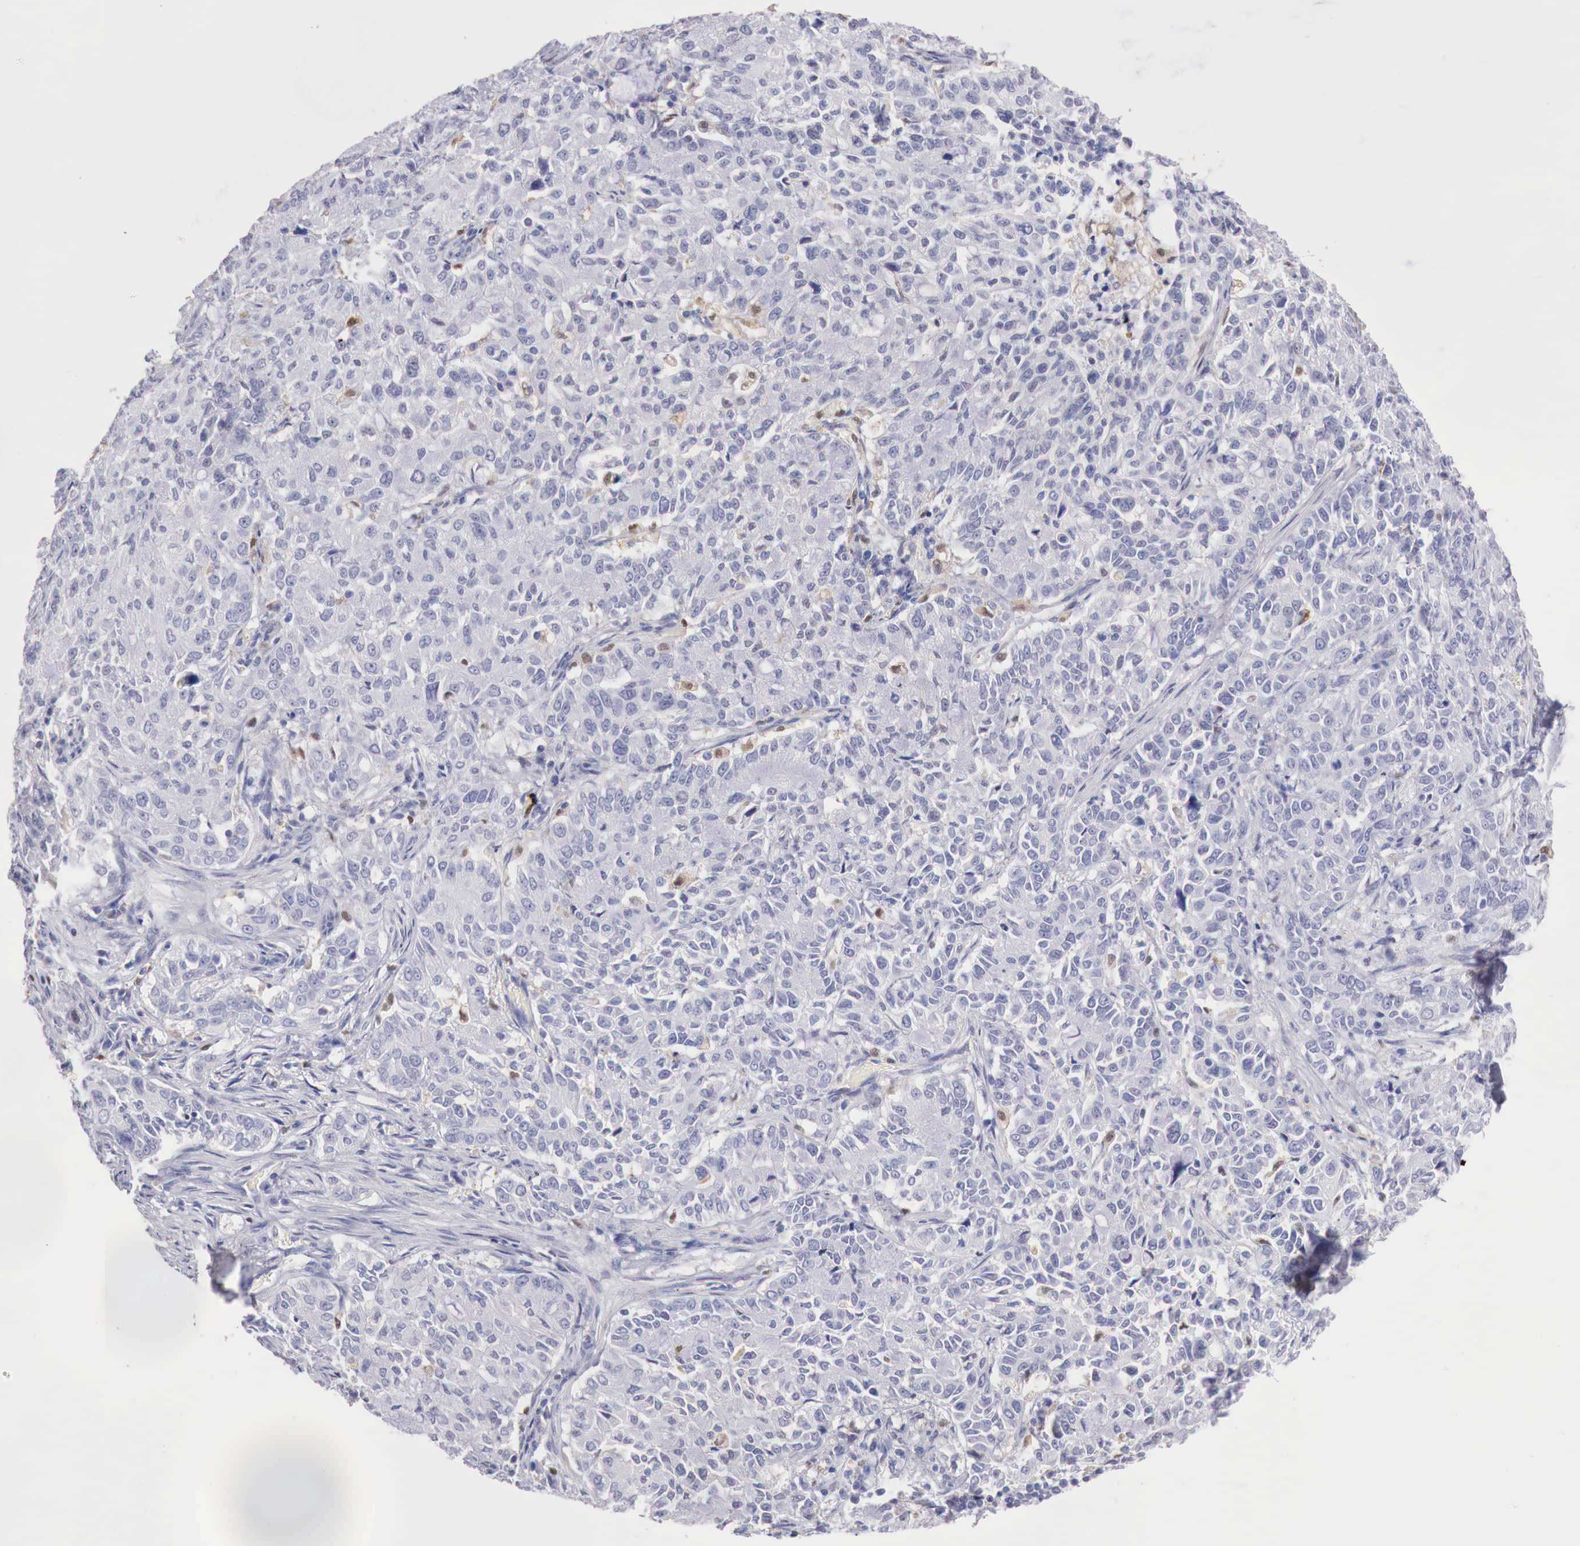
{"staining": {"intensity": "negative", "quantity": "none", "location": "none"}, "tissue": "pancreatic cancer", "cell_type": "Tumor cells", "image_type": "cancer", "snomed": [{"axis": "morphology", "description": "Adenocarcinoma, NOS"}, {"axis": "topography", "description": "Pancreas"}], "caption": "Human adenocarcinoma (pancreatic) stained for a protein using immunohistochemistry (IHC) reveals no staining in tumor cells.", "gene": "RENBP", "patient": {"sex": "female", "age": 52}}